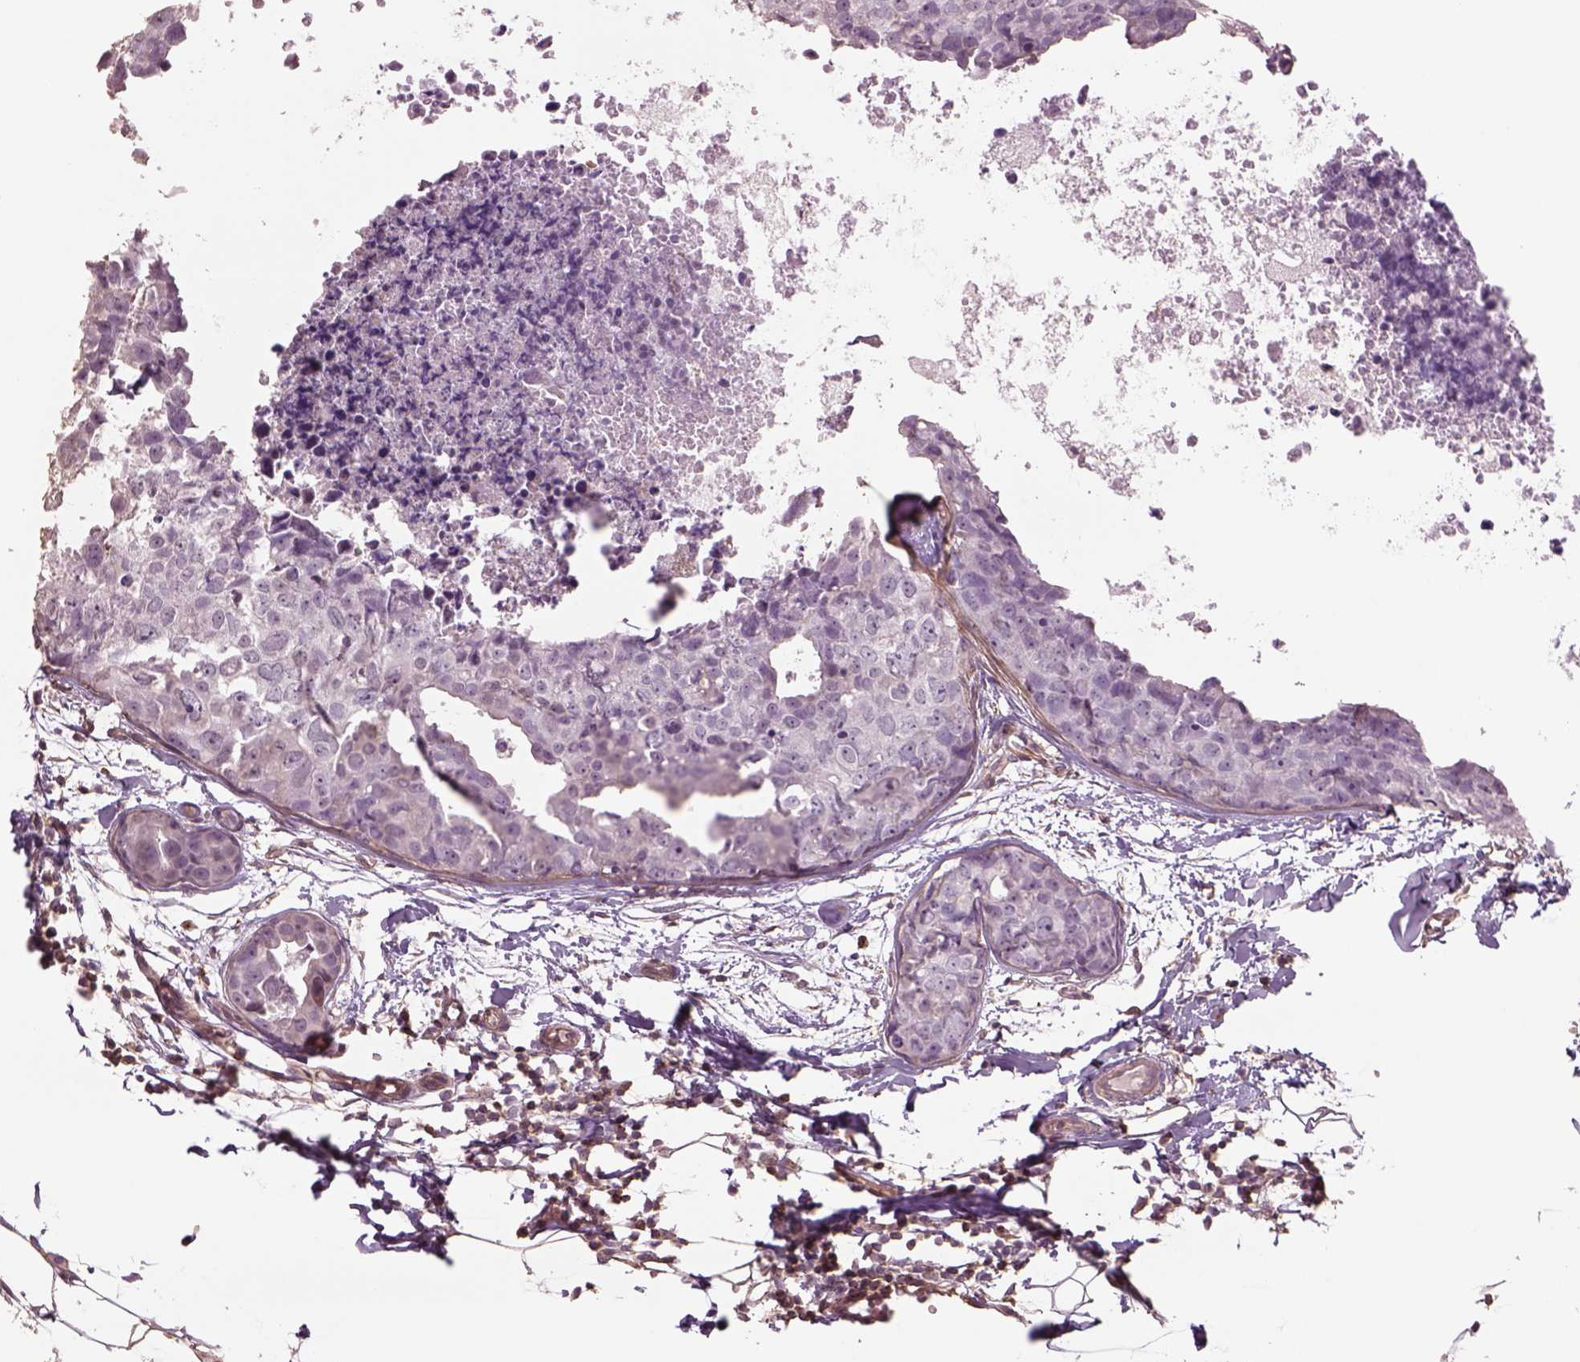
{"staining": {"intensity": "negative", "quantity": "none", "location": "none"}, "tissue": "breast cancer", "cell_type": "Tumor cells", "image_type": "cancer", "snomed": [{"axis": "morphology", "description": "Duct carcinoma"}, {"axis": "topography", "description": "Breast"}], "caption": "Immunohistochemistry (IHC) micrograph of neoplastic tissue: human breast cancer stained with DAB exhibits no significant protein positivity in tumor cells.", "gene": "LIN7A", "patient": {"sex": "female", "age": 38}}